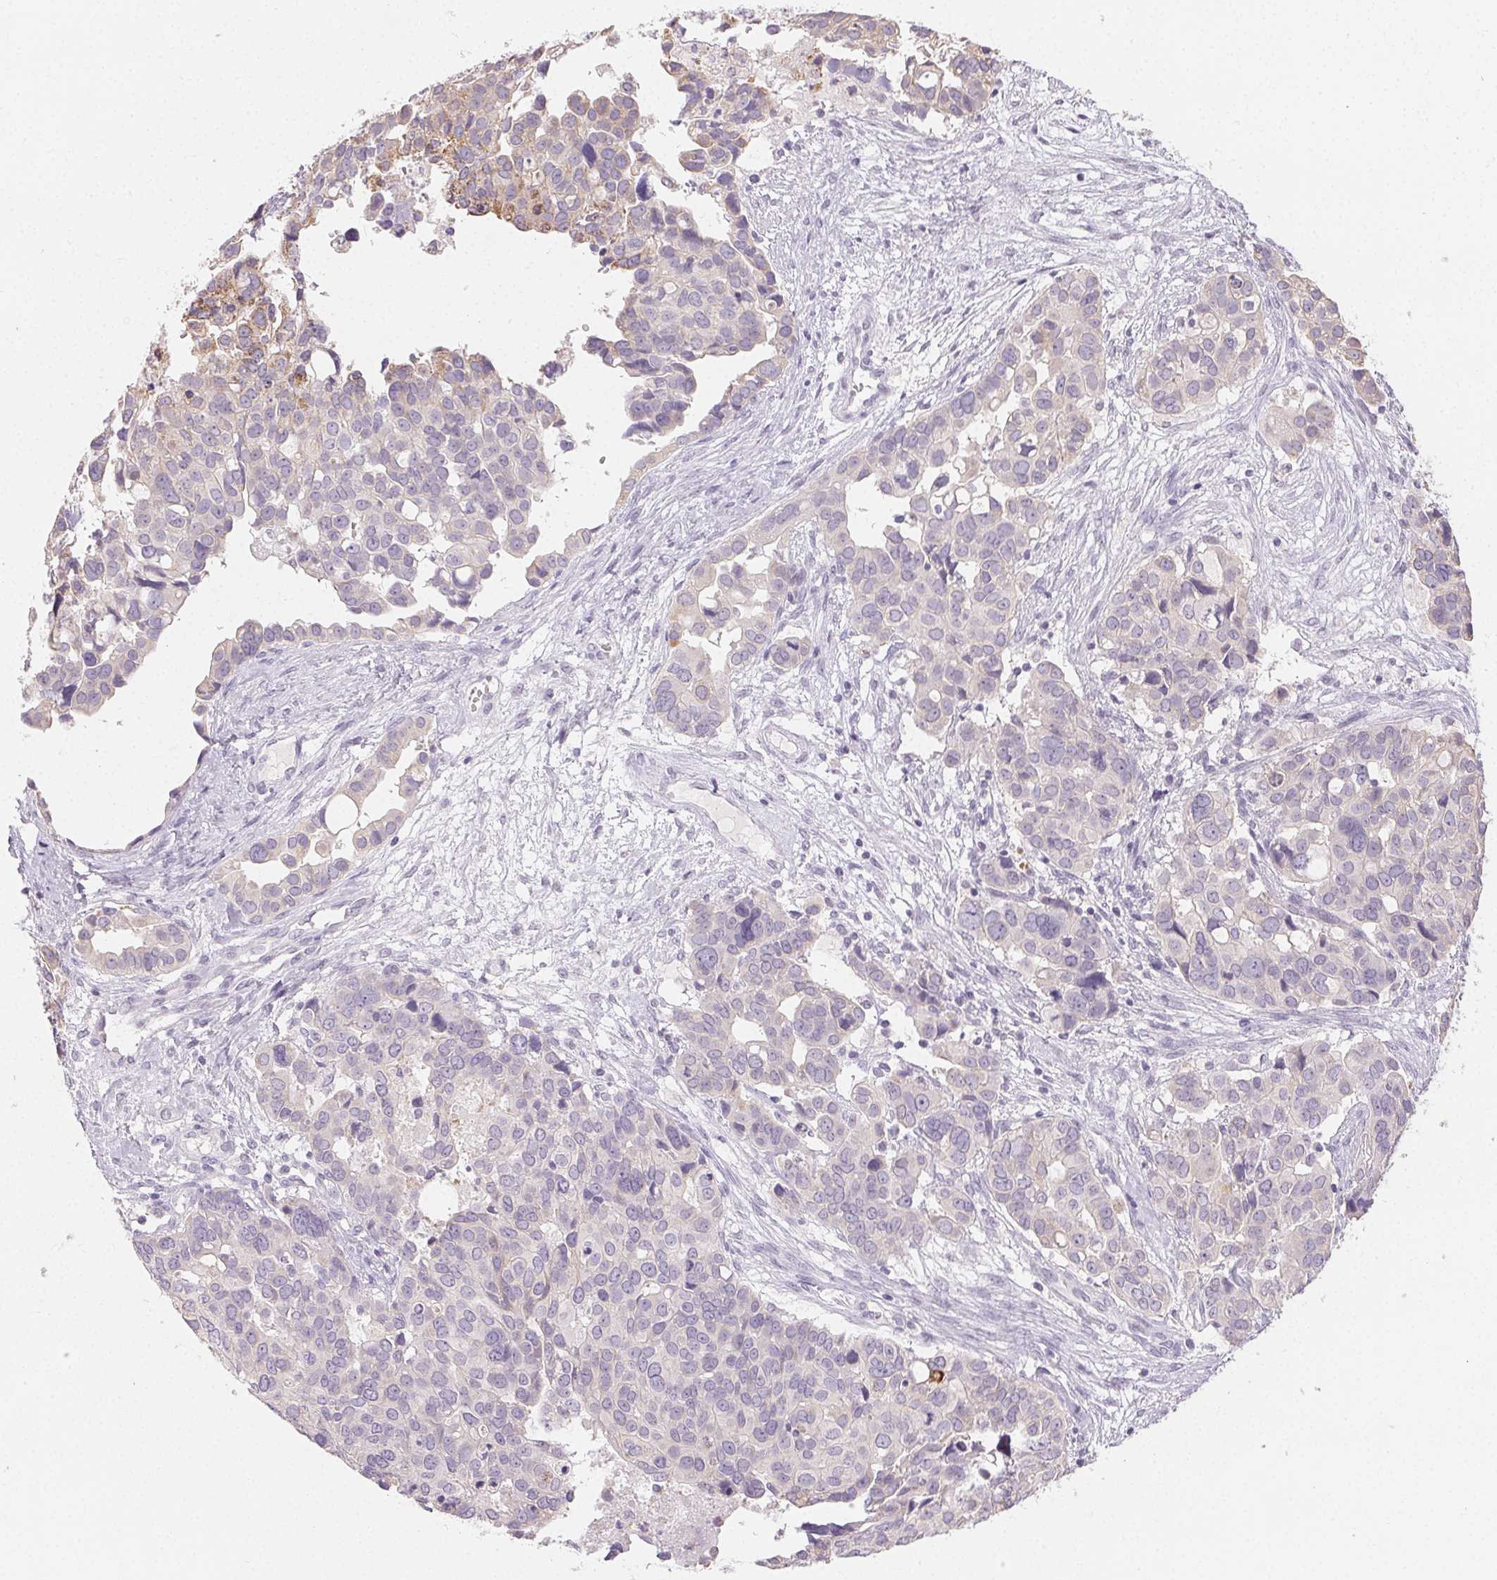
{"staining": {"intensity": "negative", "quantity": "none", "location": "none"}, "tissue": "ovarian cancer", "cell_type": "Tumor cells", "image_type": "cancer", "snomed": [{"axis": "morphology", "description": "Carcinoma, endometroid"}, {"axis": "topography", "description": "Ovary"}], "caption": "Ovarian cancer (endometroid carcinoma) was stained to show a protein in brown. There is no significant positivity in tumor cells. The staining is performed using DAB (3,3'-diaminobenzidine) brown chromogen with nuclei counter-stained in using hematoxylin.", "gene": "SFTPD", "patient": {"sex": "female", "age": 78}}